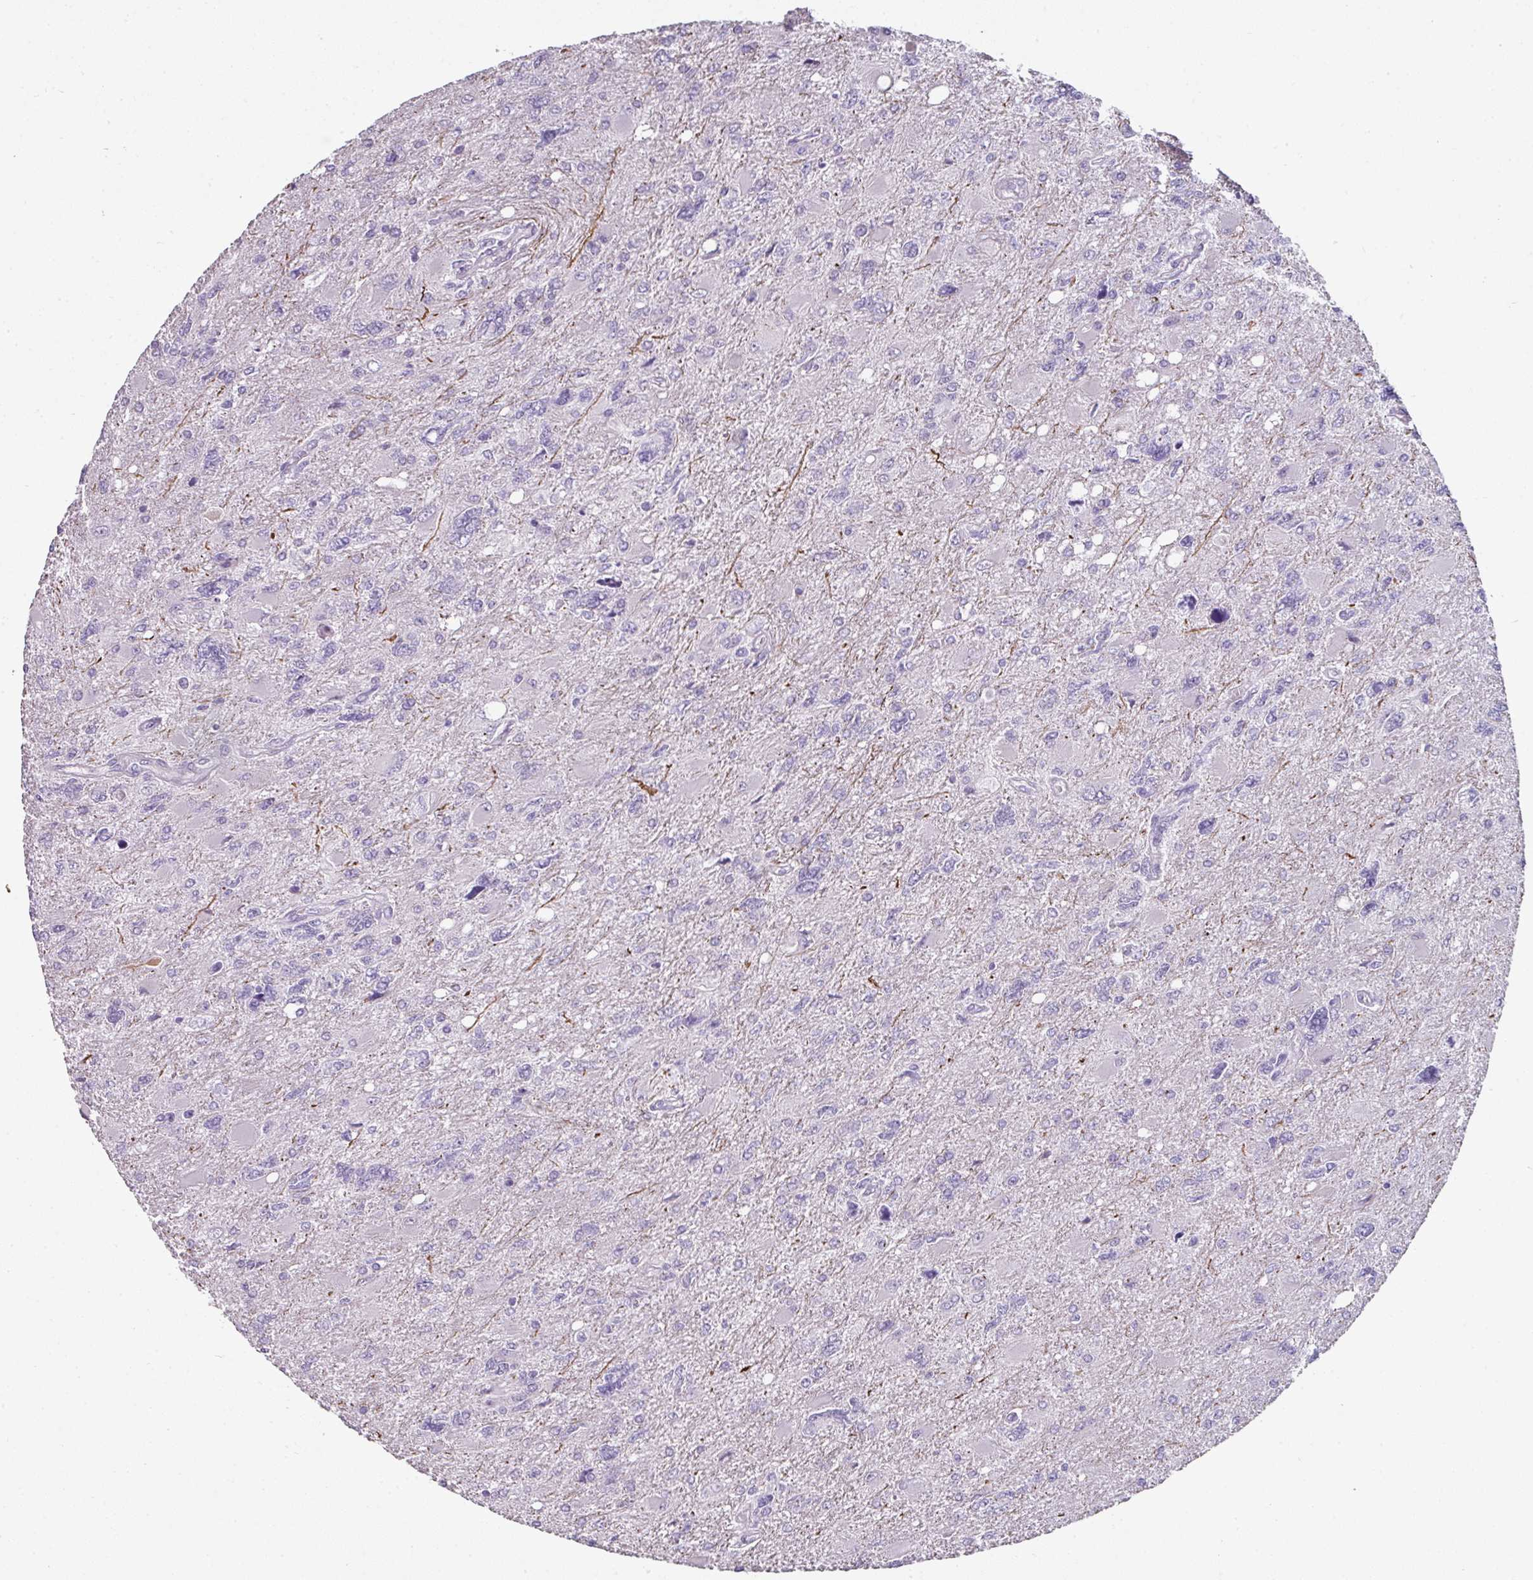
{"staining": {"intensity": "negative", "quantity": "none", "location": "none"}, "tissue": "glioma", "cell_type": "Tumor cells", "image_type": "cancer", "snomed": [{"axis": "morphology", "description": "Glioma, malignant, High grade"}, {"axis": "topography", "description": "Brain"}], "caption": "This is an IHC histopathology image of high-grade glioma (malignant). There is no positivity in tumor cells.", "gene": "FHAD1", "patient": {"sex": "male", "age": 67}}